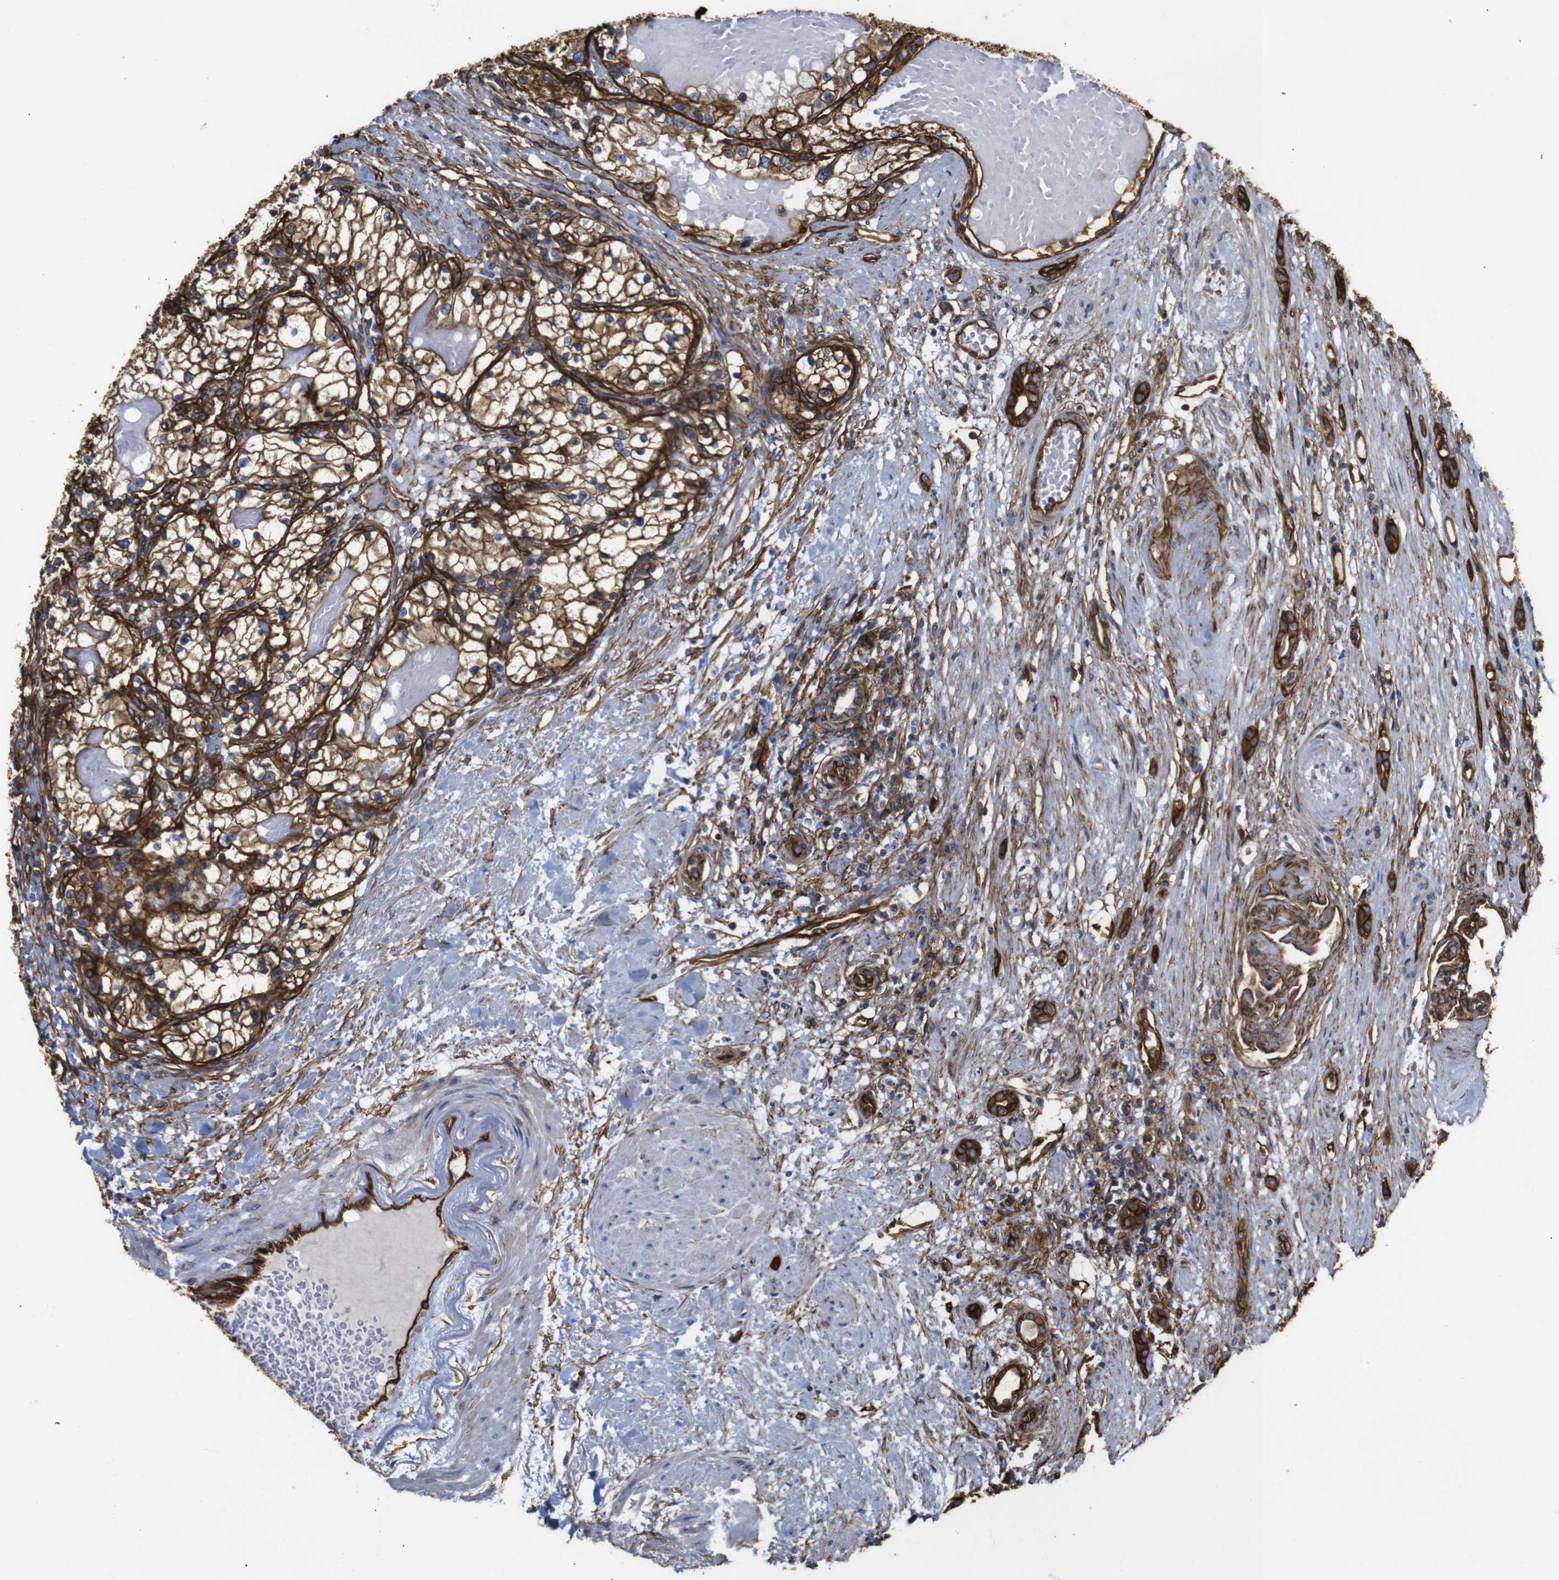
{"staining": {"intensity": "moderate", "quantity": ">75%", "location": "cytoplasmic/membranous"}, "tissue": "renal cancer", "cell_type": "Tumor cells", "image_type": "cancer", "snomed": [{"axis": "morphology", "description": "Adenocarcinoma, NOS"}, {"axis": "topography", "description": "Kidney"}], "caption": "DAB (3,3'-diaminobenzidine) immunohistochemical staining of human adenocarcinoma (renal) reveals moderate cytoplasmic/membranous protein staining in approximately >75% of tumor cells. The staining was performed using DAB, with brown indicating positive protein expression. Nuclei are stained blue with hematoxylin.", "gene": "SPTBN1", "patient": {"sex": "male", "age": 68}}